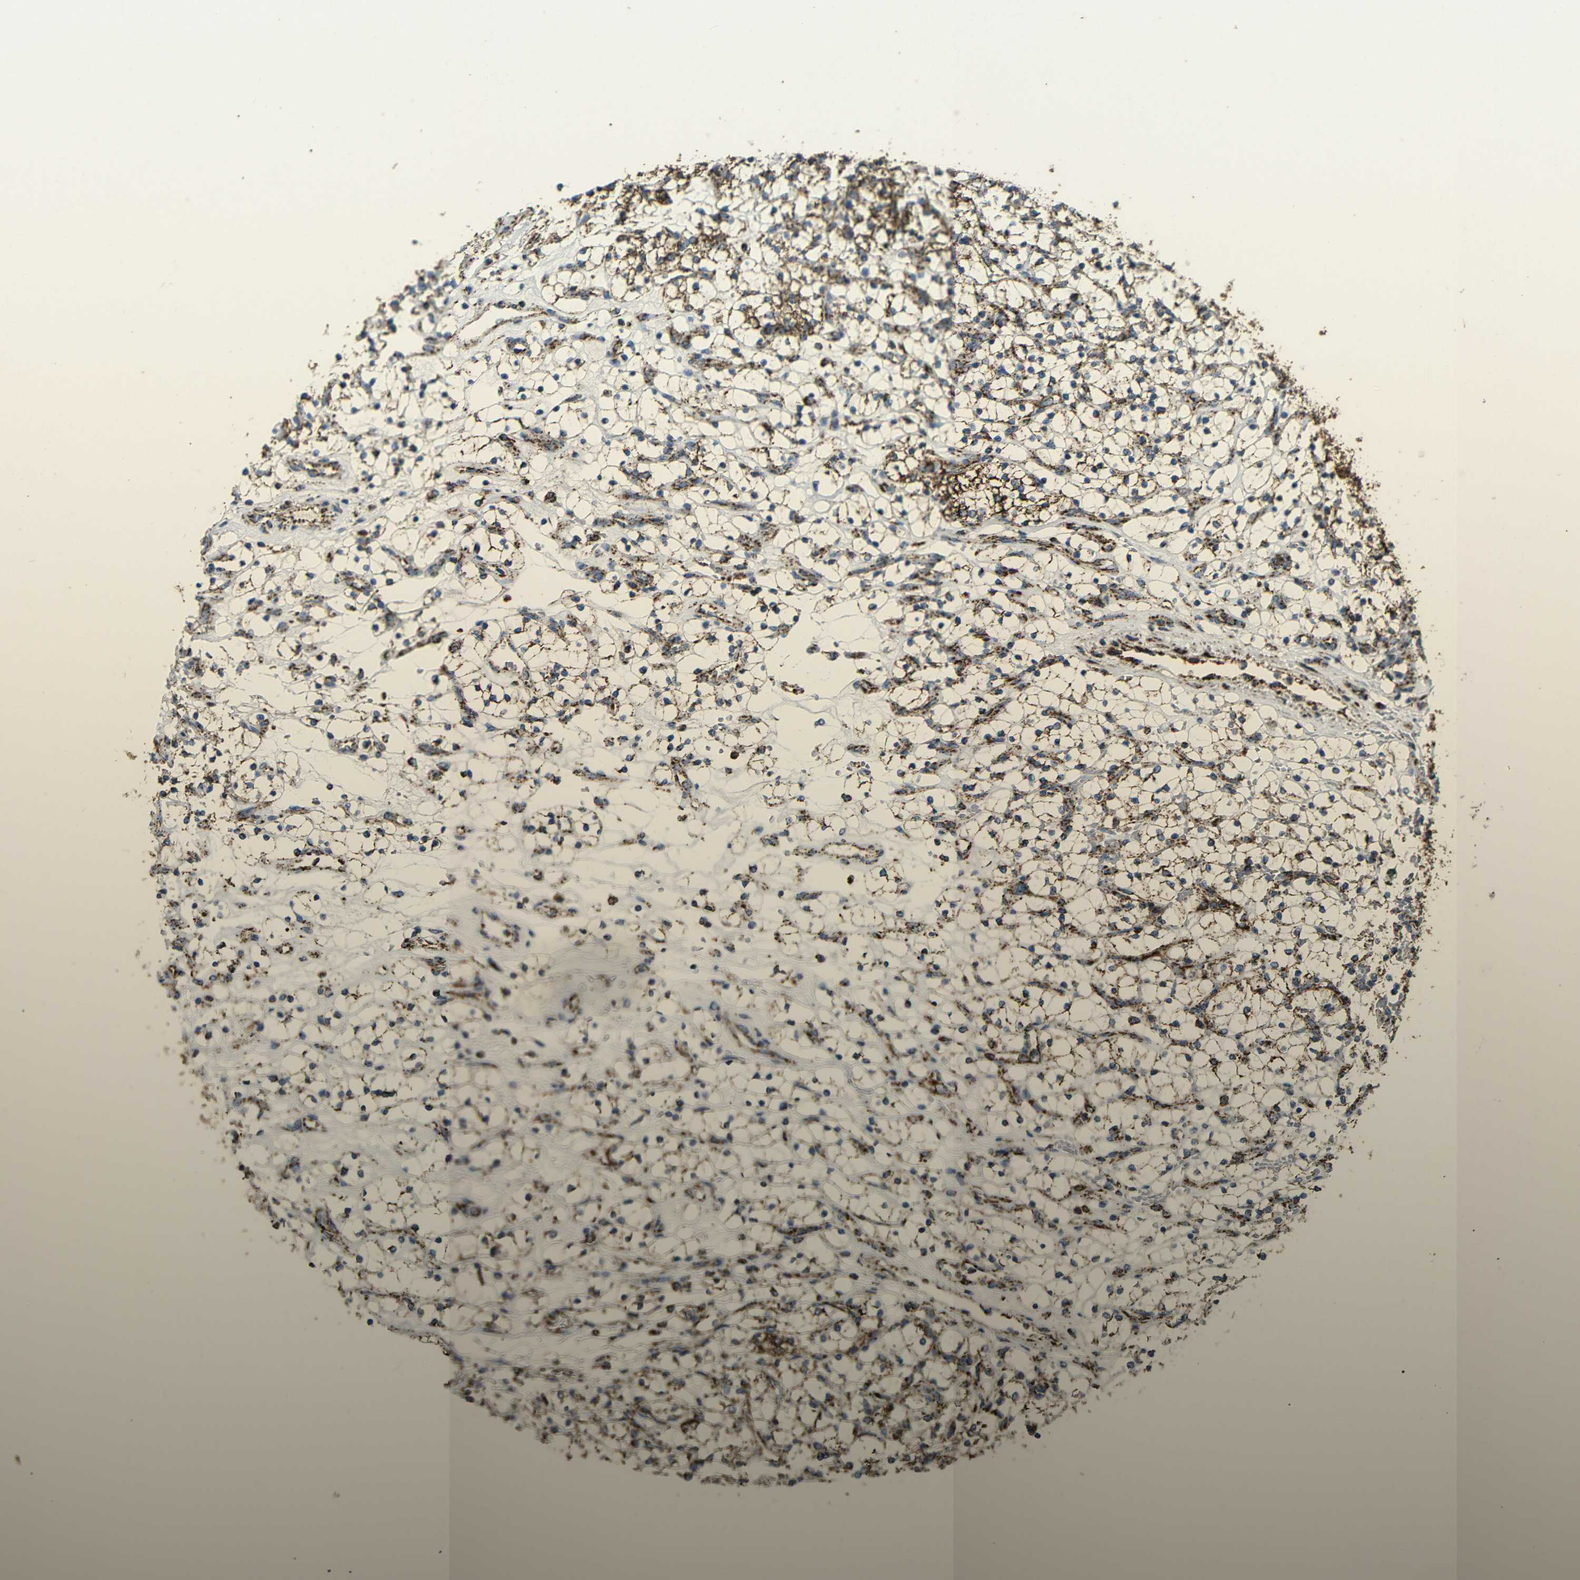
{"staining": {"intensity": "strong", "quantity": "<25%", "location": "cytoplasmic/membranous"}, "tissue": "renal cancer", "cell_type": "Tumor cells", "image_type": "cancer", "snomed": [{"axis": "morphology", "description": "Adenocarcinoma, NOS"}, {"axis": "topography", "description": "Kidney"}], "caption": "A micrograph showing strong cytoplasmic/membranous positivity in about <25% of tumor cells in renal cancer (adenocarcinoma), as visualized by brown immunohistochemical staining.", "gene": "ATP5F1A", "patient": {"sex": "female", "age": 69}}